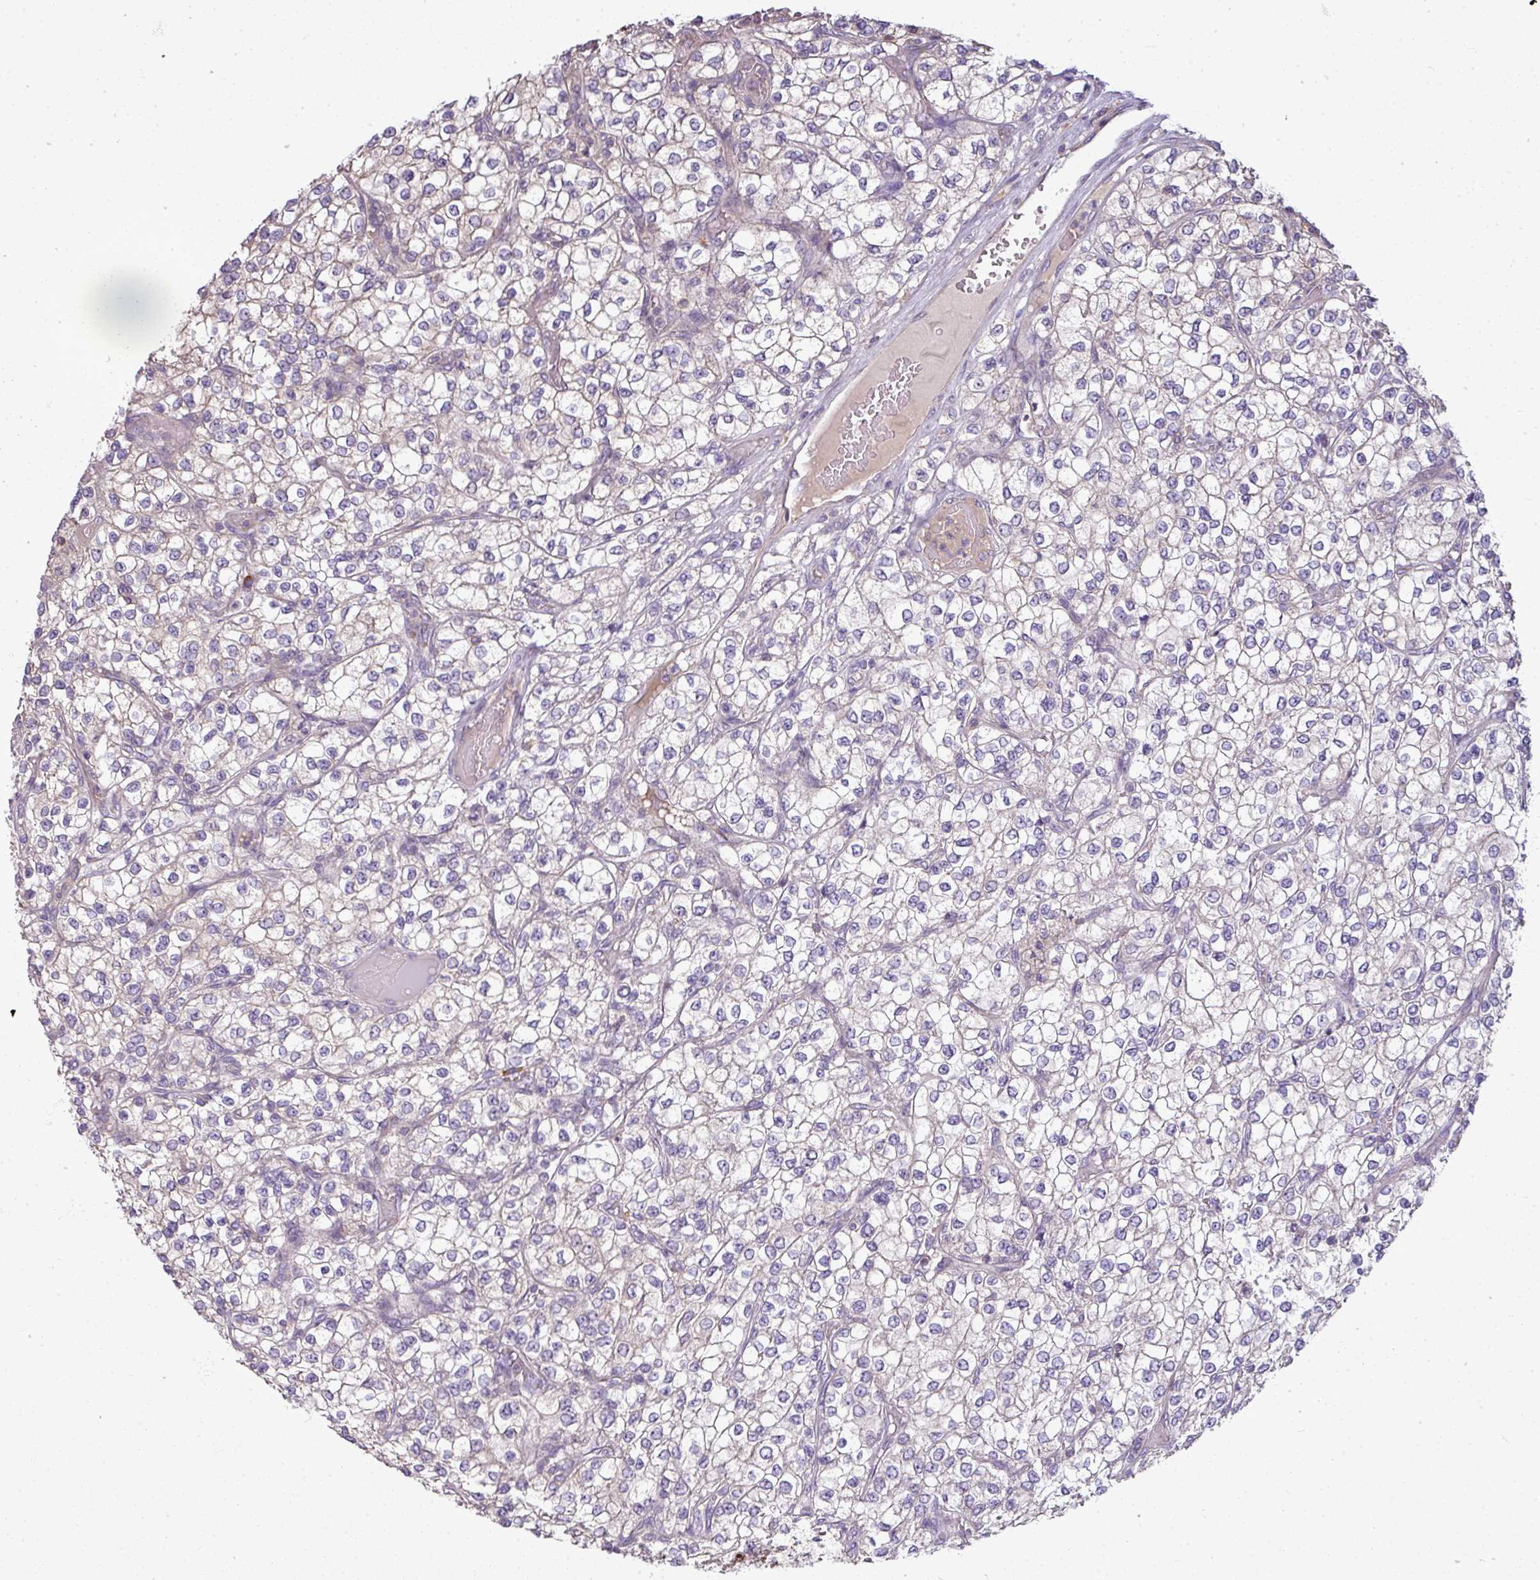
{"staining": {"intensity": "weak", "quantity": "<25%", "location": "cytoplasmic/membranous"}, "tissue": "renal cancer", "cell_type": "Tumor cells", "image_type": "cancer", "snomed": [{"axis": "morphology", "description": "Adenocarcinoma, NOS"}, {"axis": "topography", "description": "Kidney"}], "caption": "The photomicrograph exhibits no staining of tumor cells in renal cancer.", "gene": "STAT5A", "patient": {"sex": "male", "age": 80}}